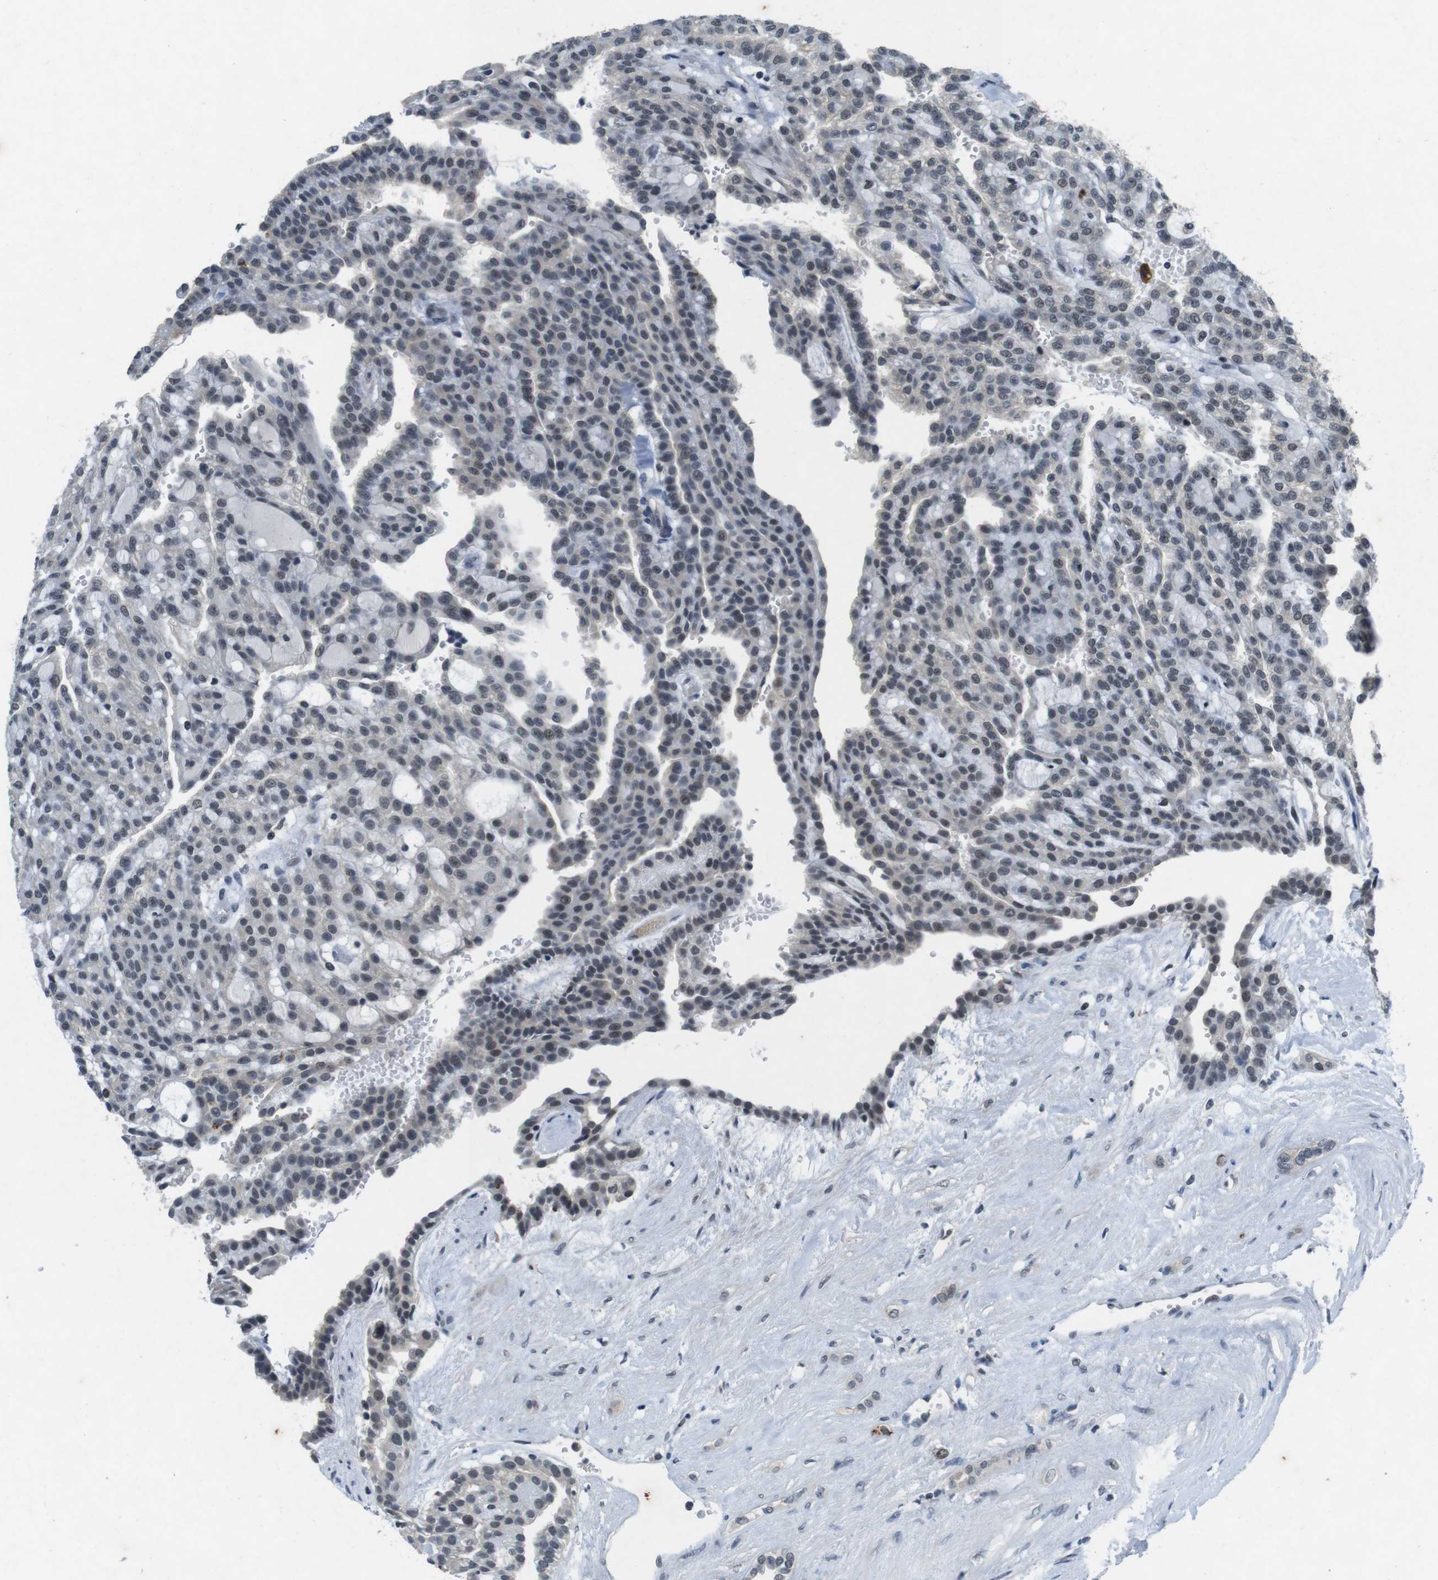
{"staining": {"intensity": "negative", "quantity": "none", "location": "none"}, "tissue": "renal cancer", "cell_type": "Tumor cells", "image_type": "cancer", "snomed": [{"axis": "morphology", "description": "Adenocarcinoma, NOS"}, {"axis": "topography", "description": "Kidney"}], "caption": "The immunohistochemistry (IHC) histopathology image has no significant positivity in tumor cells of renal cancer (adenocarcinoma) tissue.", "gene": "USP7", "patient": {"sex": "male", "age": 63}}